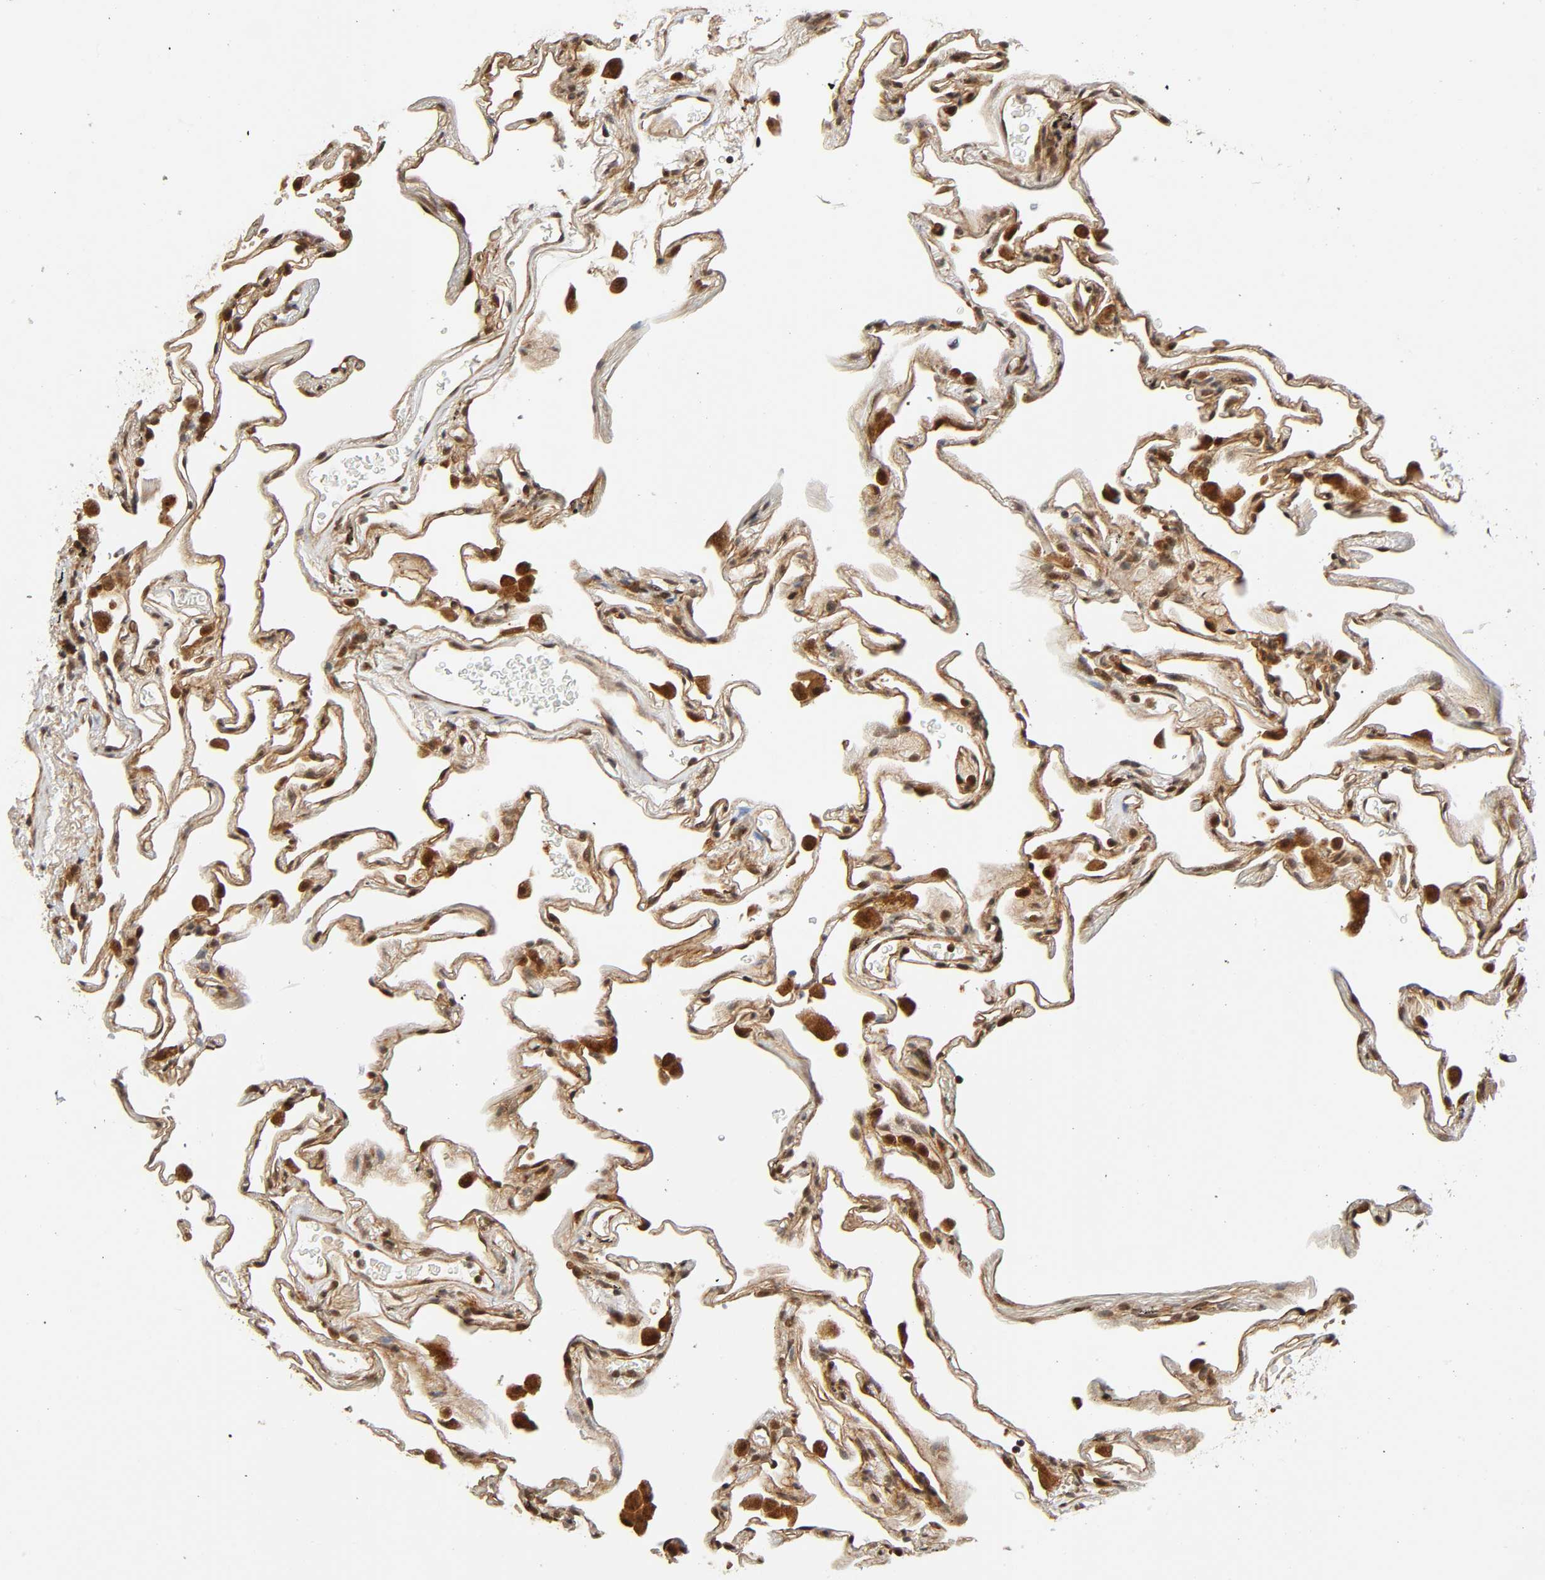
{"staining": {"intensity": "moderate", "quantity": ">75%", "location": "cytoplasmic/membranous,nuclear"}, "tissue": "lung", "cell_type": "Alveolar cells", "image_type": "normal", "snomed": [{"axis": "morphology", "description": "Normal tissue, NOS"}, {"axis": "morphology", "description": "Inflammation, NOS"}, {"axis": "topography", "description": "Lung"}], "caption": "Protein expression analysis of benign lung shows moderate cytoplasmic/membranous,nuclear expression in approximately >75% of alveolar cells.", "gene": "IQCJ", "patient": {"sex": "male", "age": 69}}